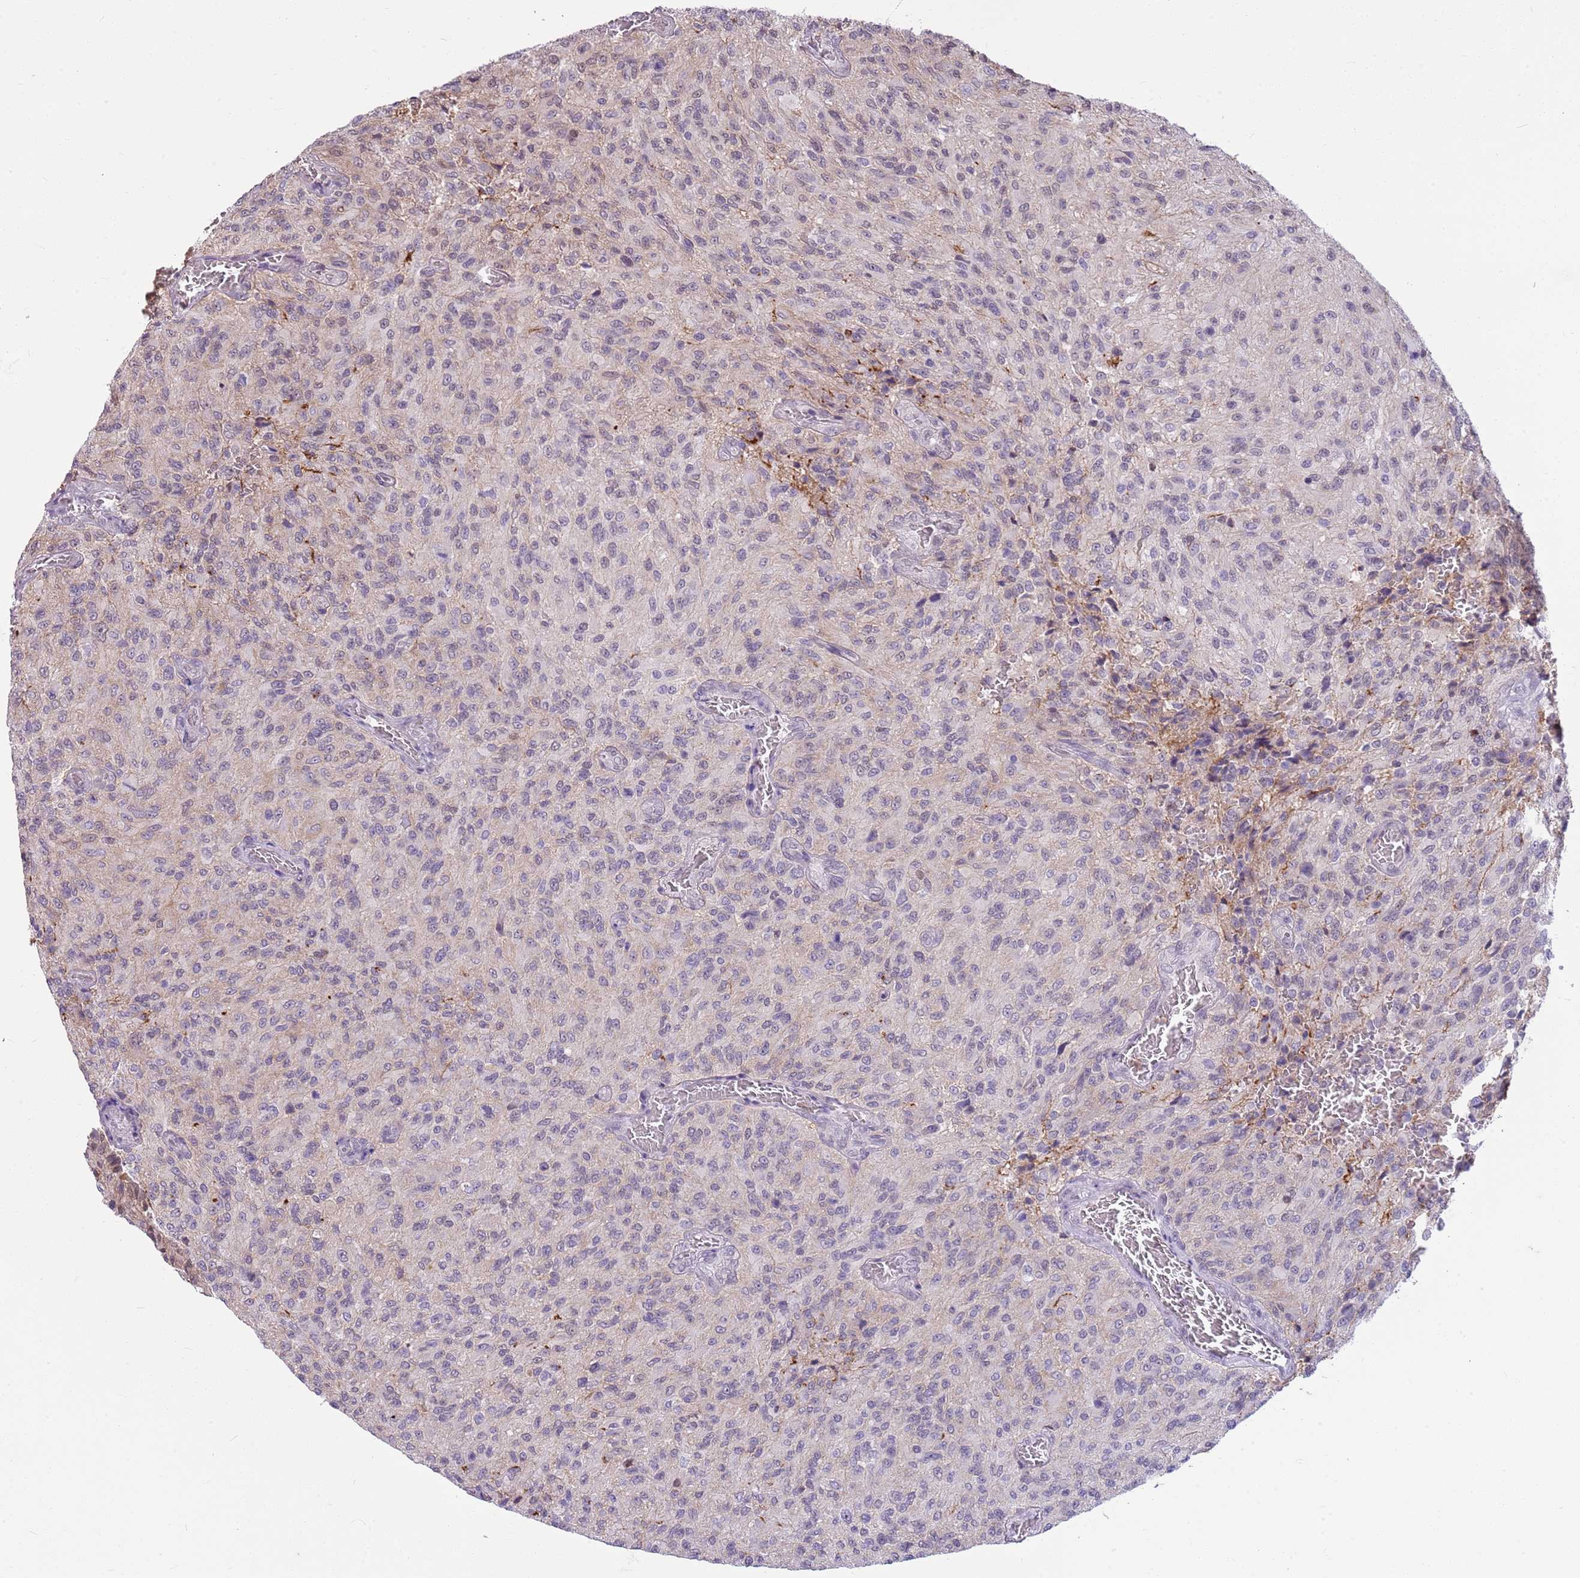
{"staining": {"intensity": "negative", "quantity": "none", "location": "none"}, "tissue": "glioma", "cell_type": "Tumor cells", "image_type": "cancer", "snomed": [{"axis": "morphology", "description": "Normal tissue, NOS"}, {"axis": "morphology", "description": "Glioma, malignant, High grade"}, {"axis": "topography", "description": "Cerebral cortex"}], "caption": "Protein analysis of glioma demonstrates no significant positivity in tumor cells.", "gene": "DHX32", "patient": {"sex": "male", "age": 56}}